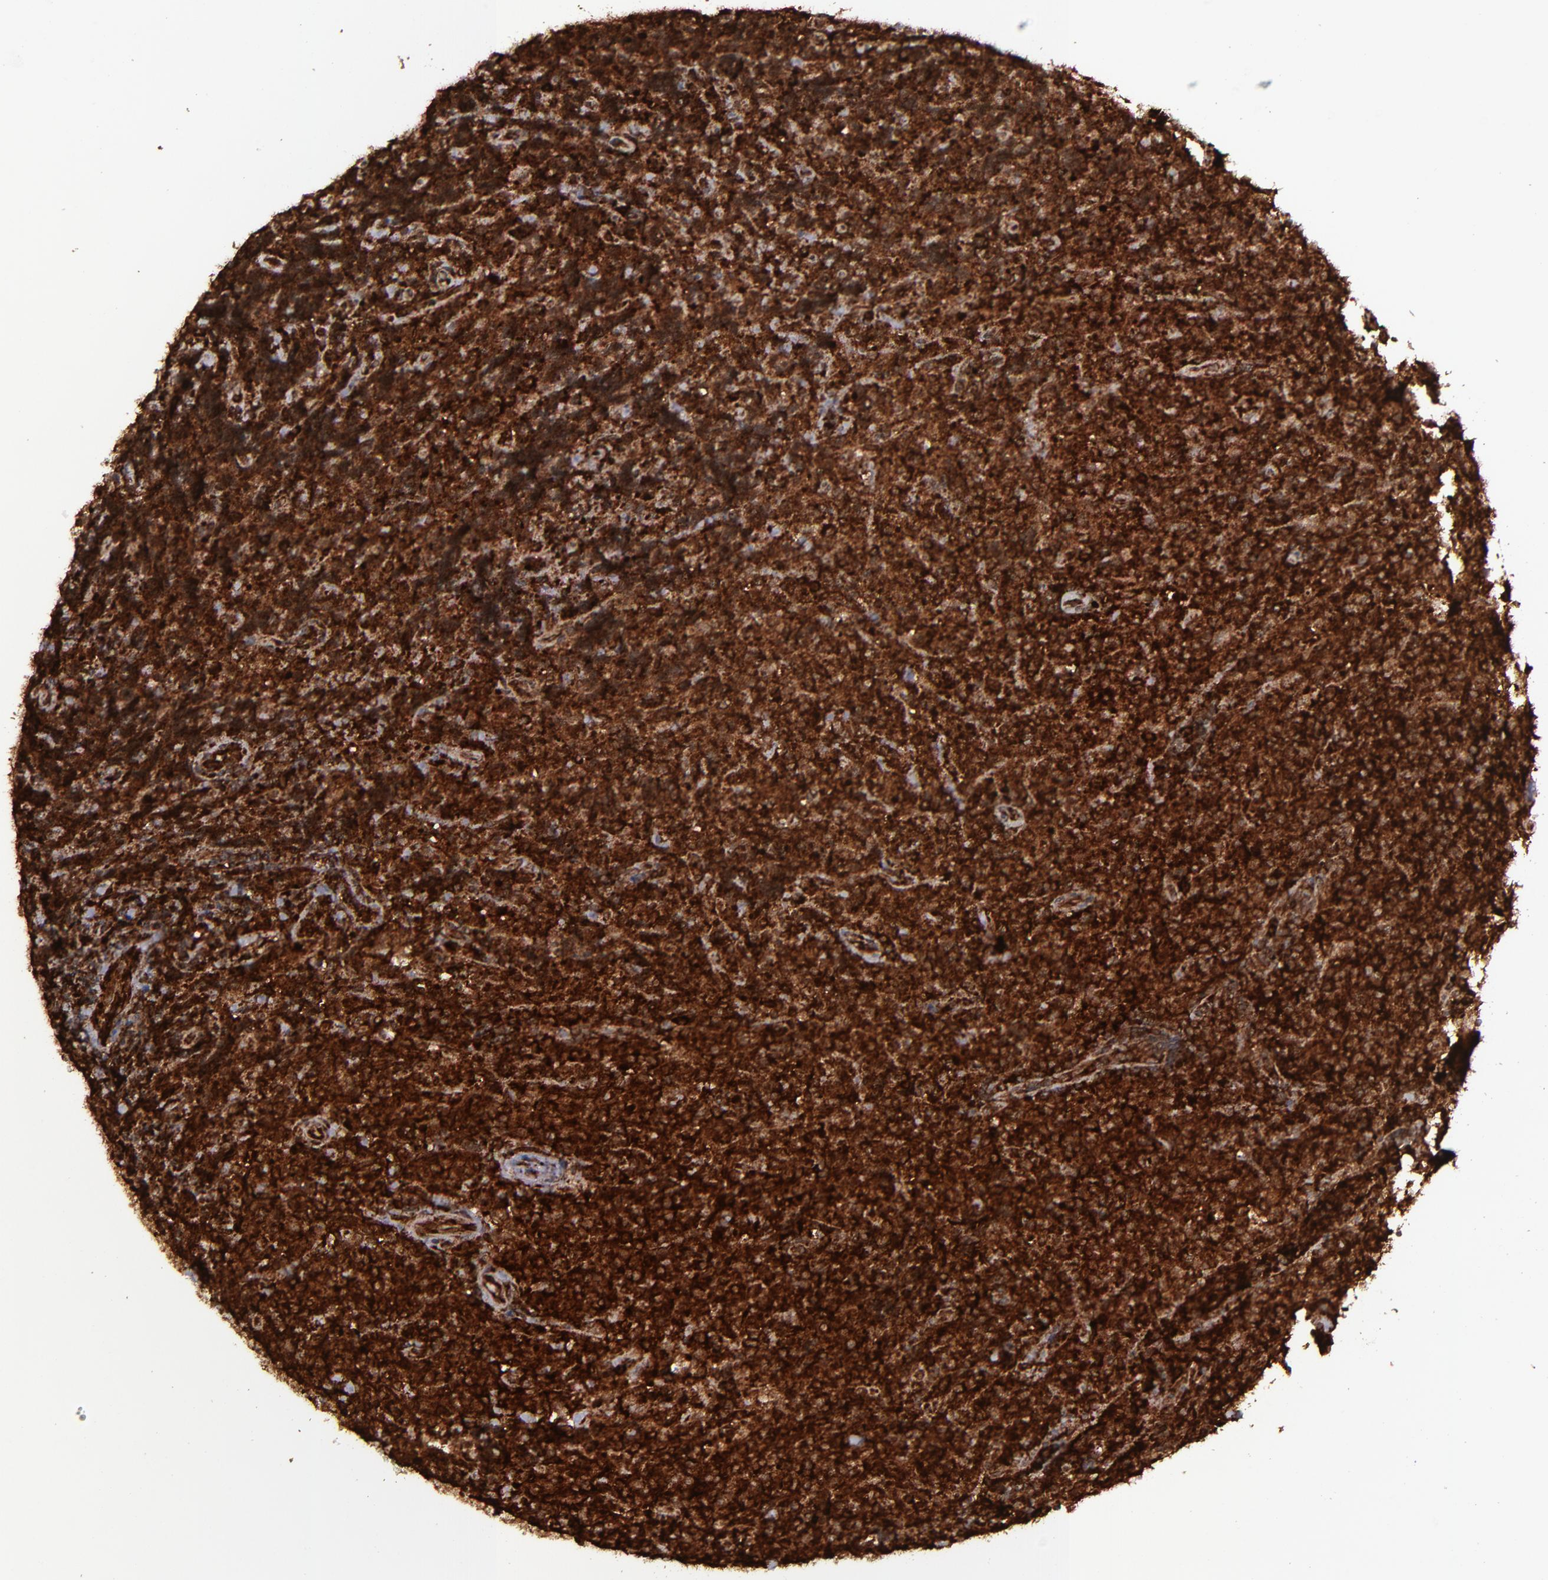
{"staining": {"intensity": "strong", "quantity": ">75%", "location": "cytoplasmic/membranous,nuclear"}, "tissue": "lymphoma", "cell_type": "Tumor cells", "image_type": "cancer", "snomed": [{"axis": "morphology", "description": "Malignant lymphoma, non-Hodgkin's type, High grade"}, {"axis": "topography", "description": "Tonsil"}], "caption": "Immunohistochemistry of human high-grade malignant lymphoma, non-Hodgkin's type exhibits high levels of strong cytoplasmic/membranous and nuclear staining in about >75% of tumor cells.", "gene": "EIF4ENIF1", "patient": {"sex": "female", "age": 36}}